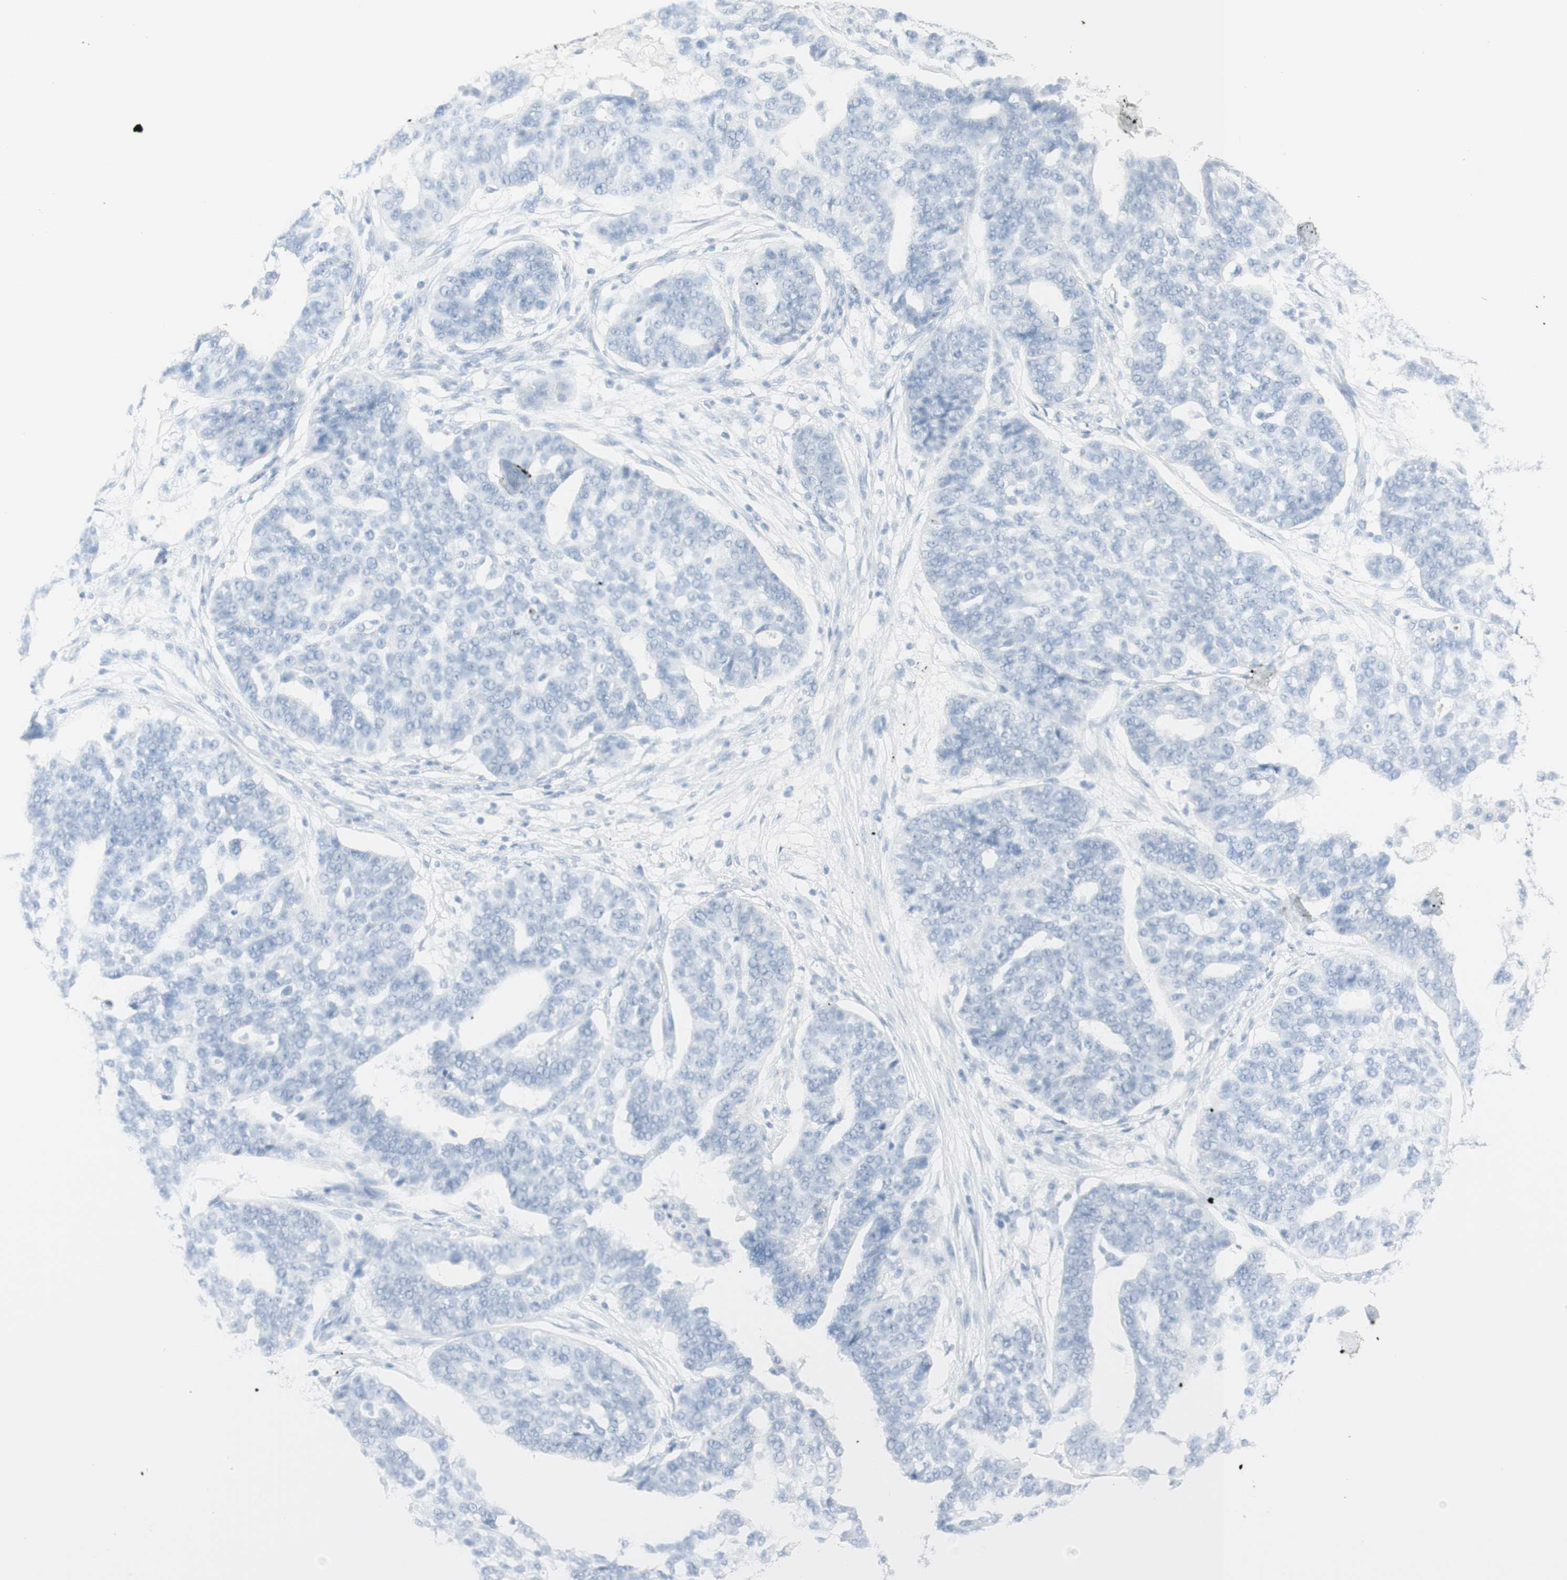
{"staining": {"intensity": "negative", "quantity": "none", "location": "none"}, "tissue": "ovarian cancer", "cell_type": "Tumor cells", "image_type": "cancer", "snomed": [{"axis": "morphology", "description": "Cystadenocarcinoma, serous, NOS"}, {"axis": "topography", "description": "Ovary"}], "caption": "Tumor cells show no significant protein staining in serous cystadenocarcinoma (ovarian). (DAB (3,3'-diaminobenzidine) IHC with hematoxylin counter stain).", "gene": "NAPSA", "patient": {"sex": "female", "age": 59}}